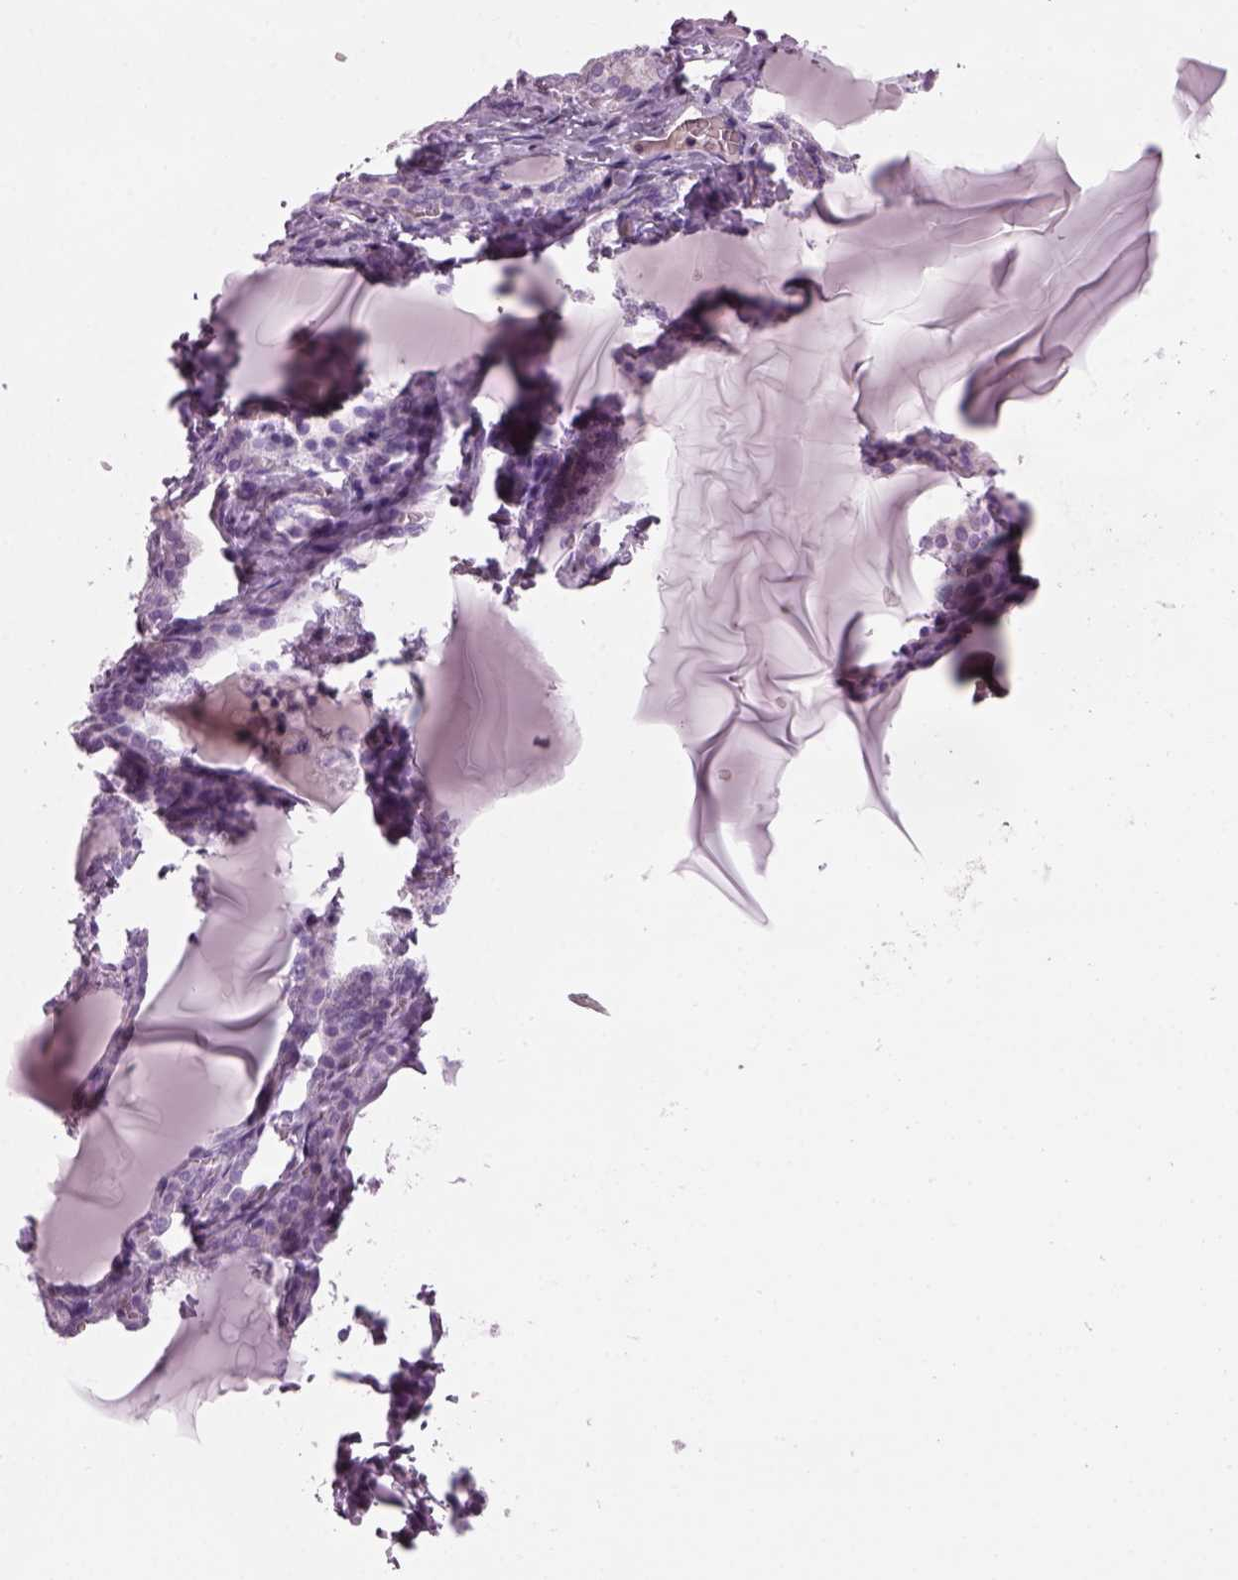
{"staining": {"intensity": "negative", "quantity": "none", "location": "none"}, "tissue": "thyroid gland", "cell_type": "Glandular cells", "image_type": "normal", "snomed": [{"axis": "morphology", "description": "Normal tissue, NOS"}, {"axis": "morphology", "description": "Hyperplasia, NOS"}, {"axis": "topography", "description": "Thyroid gland"}], "caption": "Immunohistochemical staining of unremarkable thyroid gland exhibits no significant expression in glandular cells. (DAB IHC visualized using brightfield microscopy, high magnification).", "gene": "DPYSL5", "patient": {"sex": "female", "age": 27}}